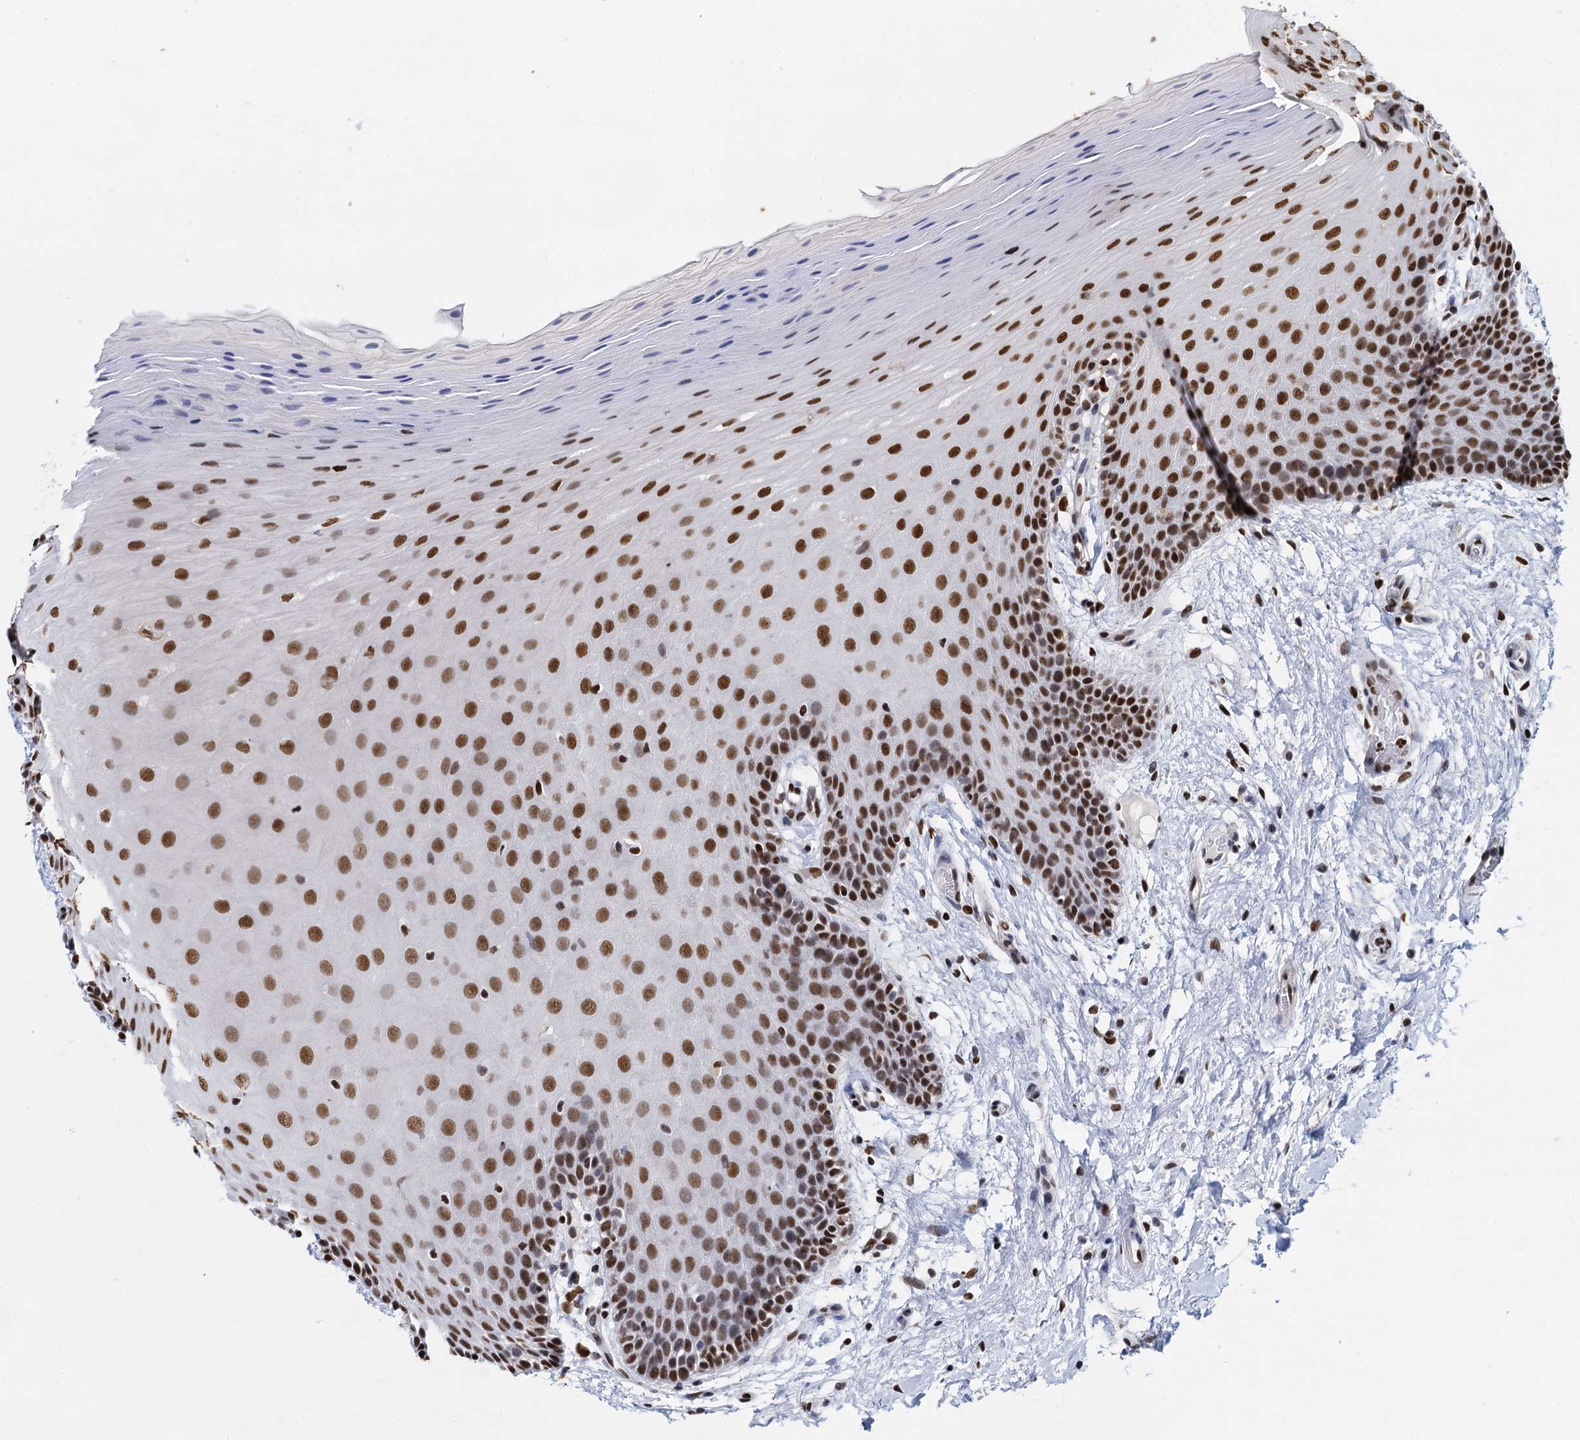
{"staining": {"intensity": "strong", "quantity": ">75%", "location": "nuclear"}, "tissue": "oral mucosa", "cell_type": "Squamous epithelial cells", "image_type": "normal", "snomed": [{"axis": "morphology", "description": "Normal tissue, NOS"}, {"axis": "topography", "description": "Oral tissue"}, {"axis": "topography", "description": "Tounge, NOS"}], "caption": "Immunohistochemistry image of benign oral mucosa stained for a protein (brown), which displays high levels of strong nuclear staining in approximately >75% of squamous epithelial cells.", "gene": "DCPS", "patient": {"sex": "male", "age": 47}}